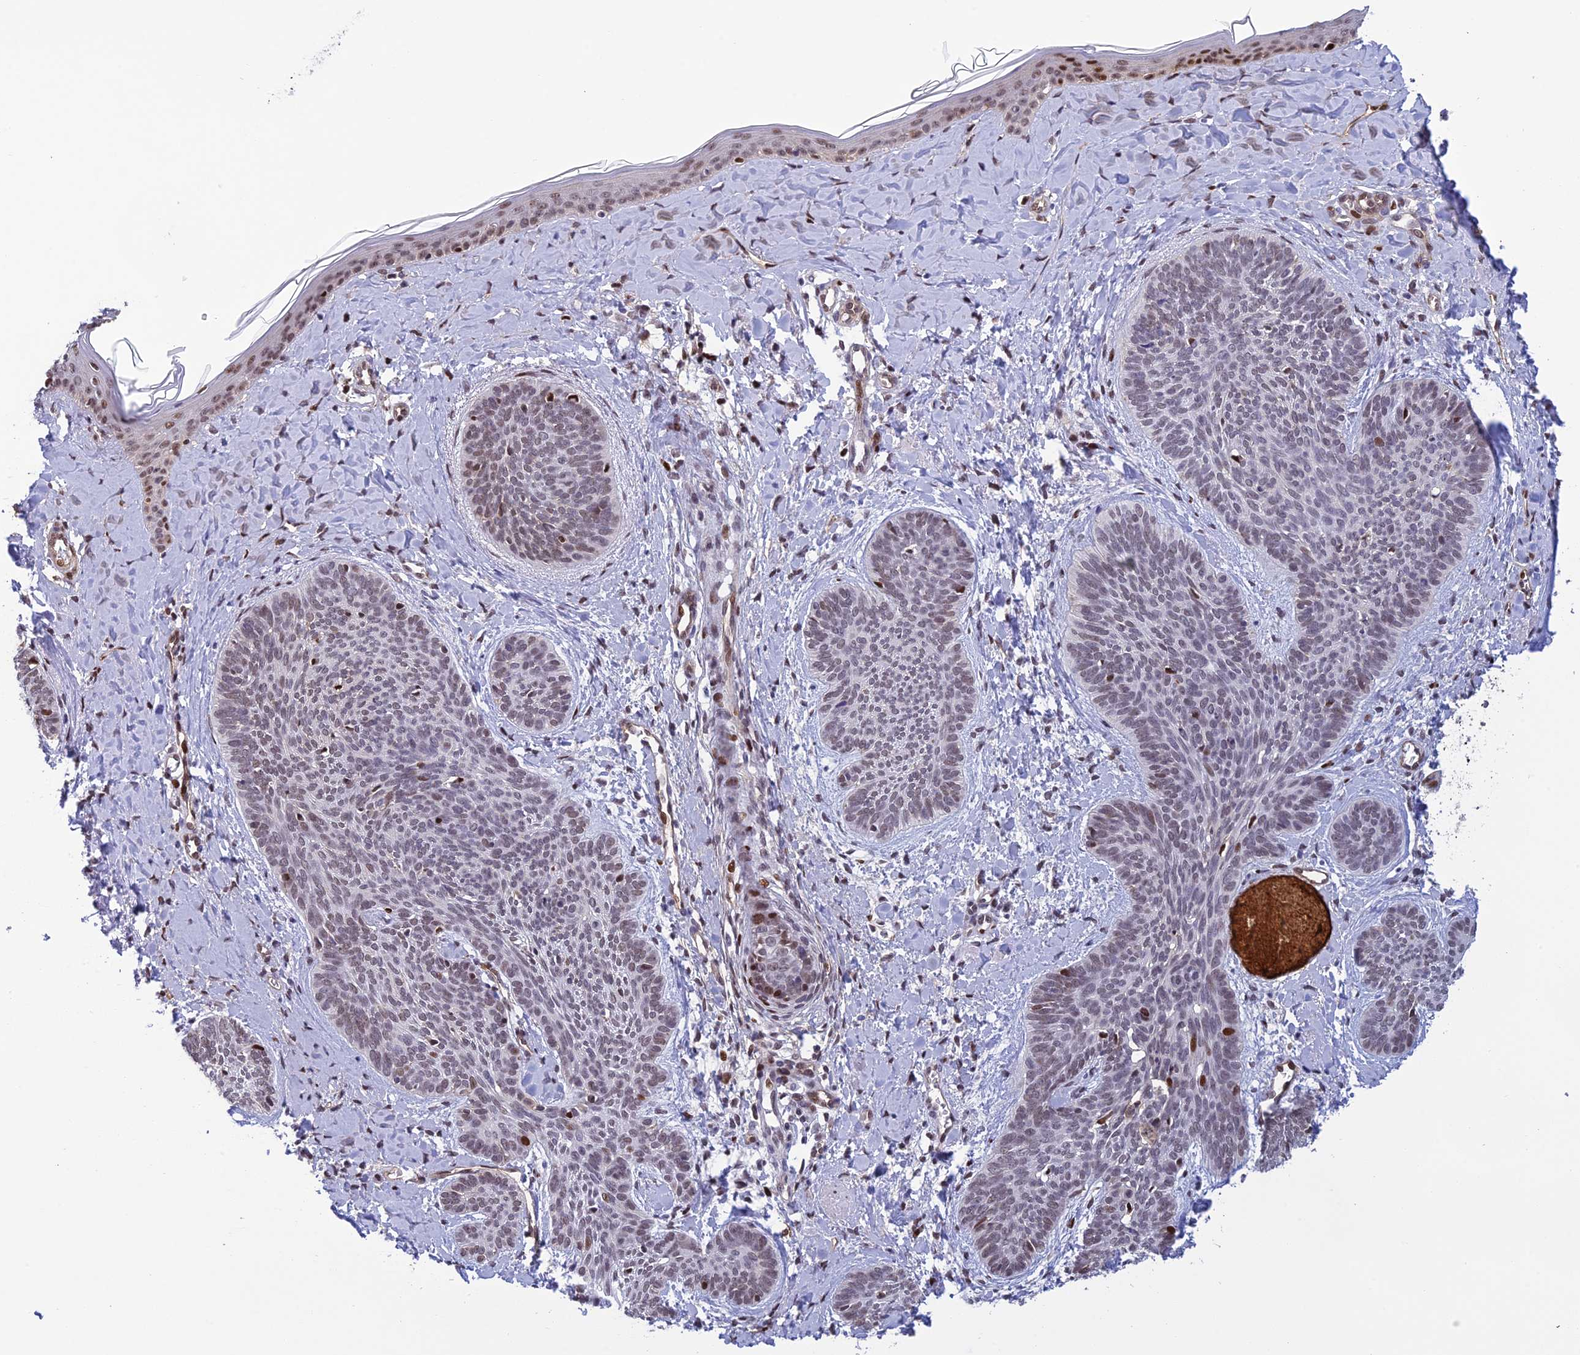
{"staining": {"intensity": "moderate", "quantity": "<25%", "location": "nuclear"}, "tissue": "skin cancer", "cell_type": "Tumor cells", "image_type": "cancer", "snomed": [{"axis": "morphology", "description": "Basal cell carcinoma"}, {"axis": "topography", "description": "Skin"}], "caption": "Protein expression analysis of skin basal cell carcinoma exhibits moderate nuclear staining in about <25% of tumor cells.", "gene": "RANBP3", "patient": {"sex": "female", "age": 81}}